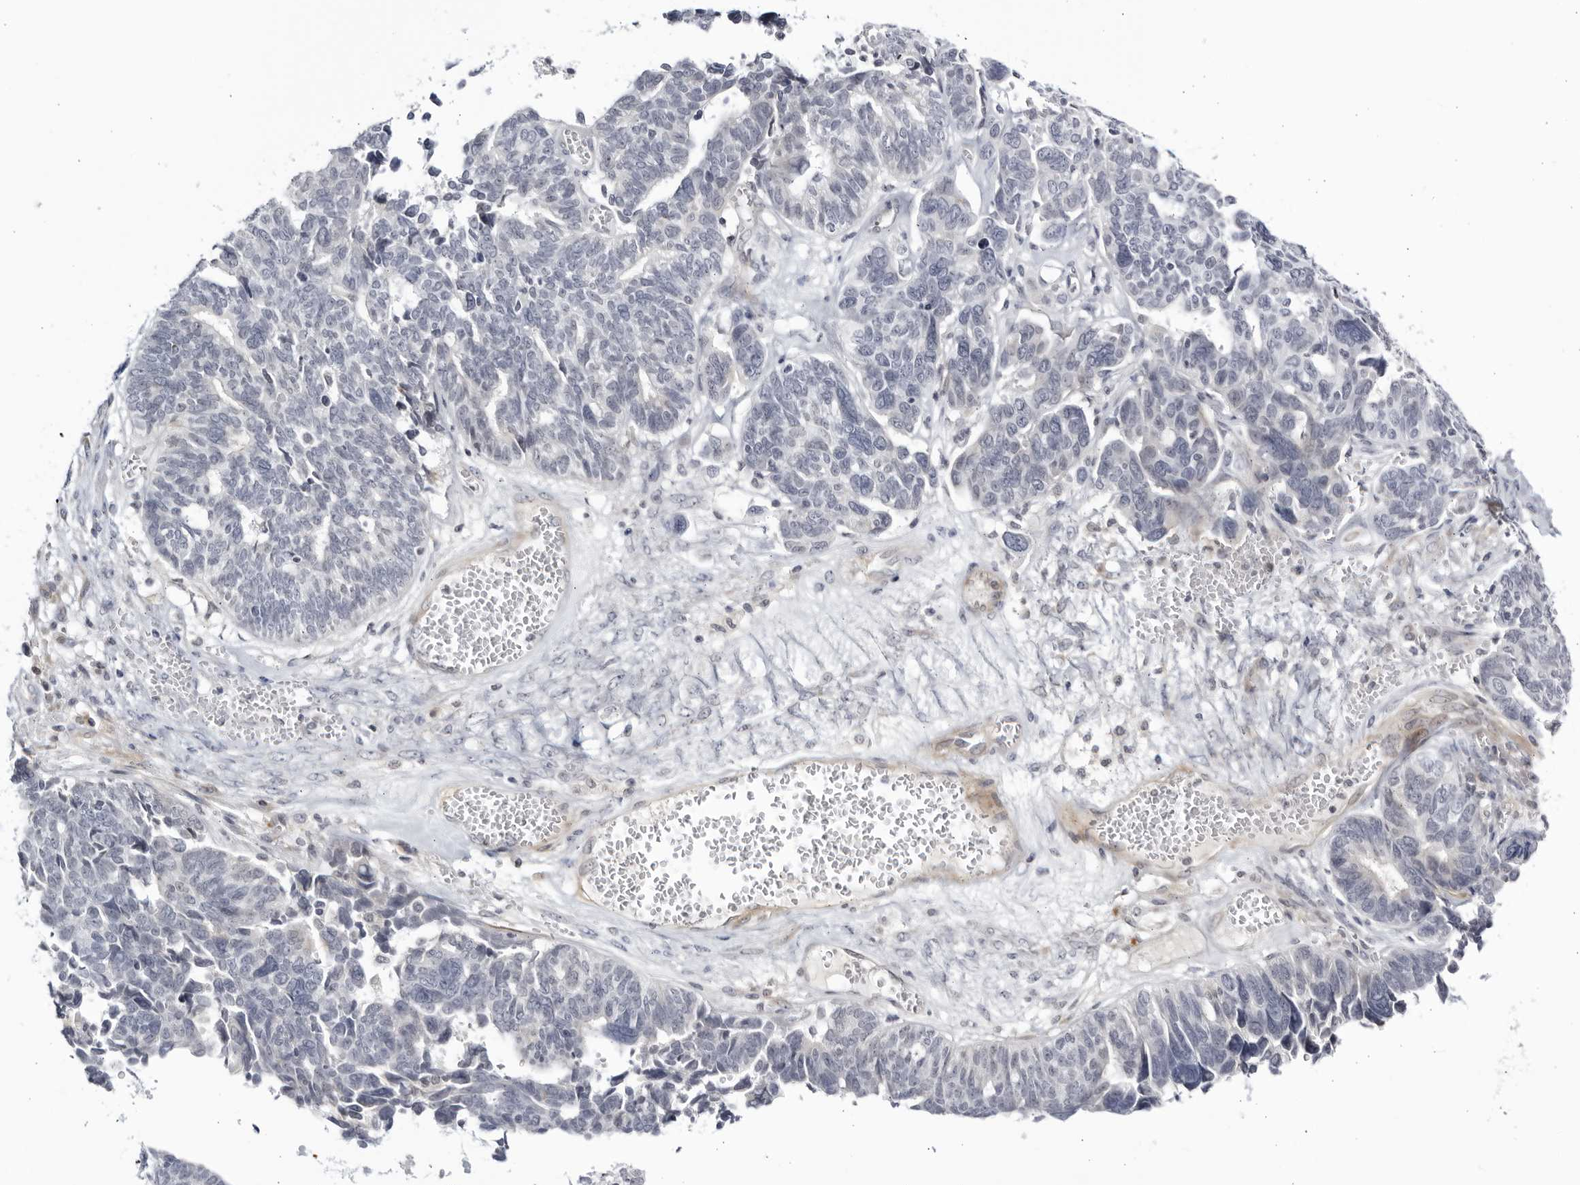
{"staining": {"intensity": "negative", "quantity": "none", "location": "none"}, "tissue": "ovarian cancer", "cell_type": "Tumor cells", "image_type": "cancer", "snomed": [{"axis": "morphology", "description": "Cystadenocarcinoma, serous, NOS"}, {"axis": "topography", "description": "Ovary"}], "caption": "IHC of serous cystadenocarcinoma (ovarian) demonstrates no staining in tumor cells.", "gene": "CNBD1", "patient": {"sex": "female", "age": 79}}